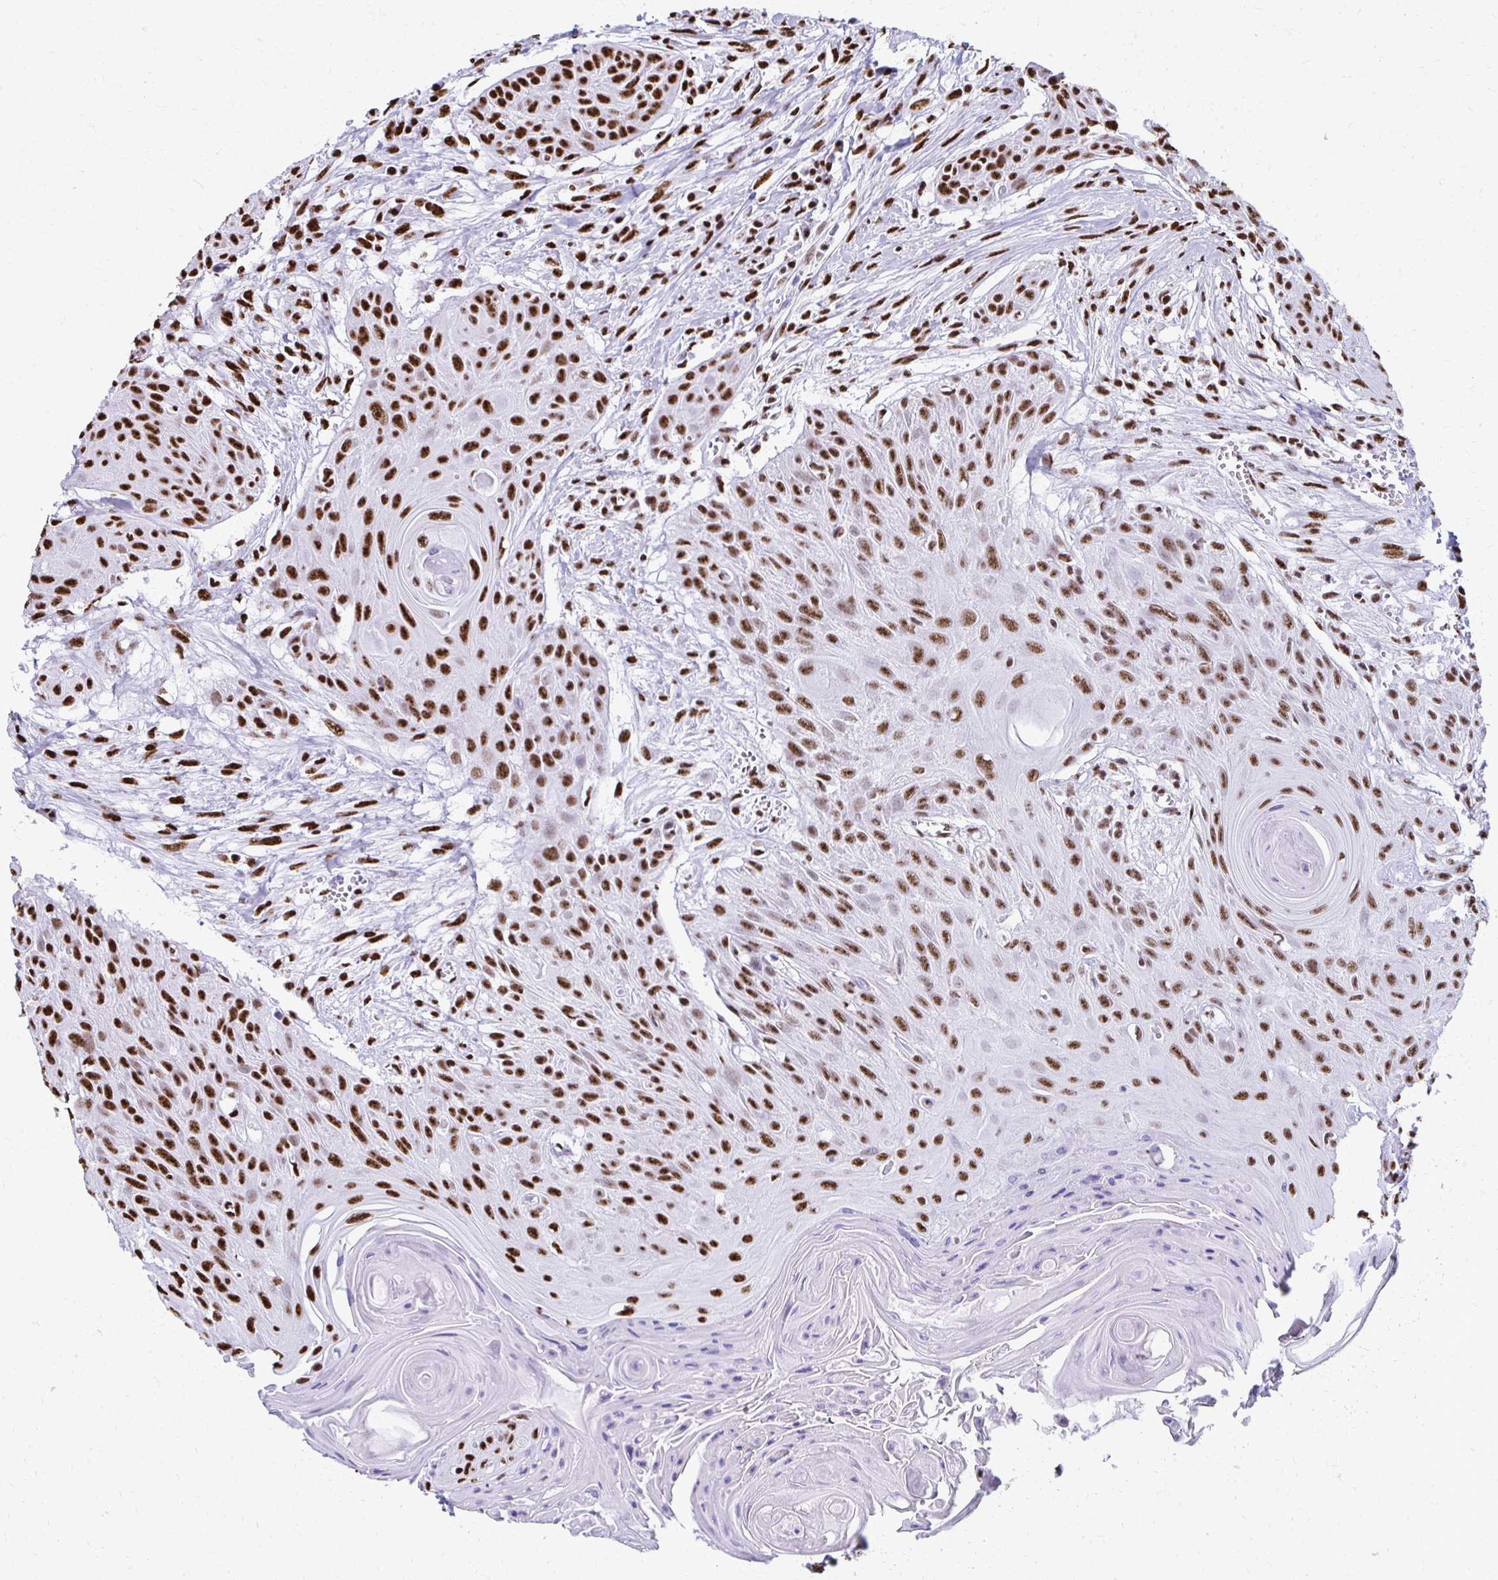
{"staining": {"intensity": "strong", "quantity": ">75%", "location": "nuclear"}, "tissue": "head and neck cancer", "cell_type": "Tumor cells", "image_type": "cancer", "snomed": [{"axis": "morphology", "description": "Squamous cell carcinoma, NOS"}, {"axis": "topography", "description": "Lymph node"}, {"axis": "topography", "description": "Salivary gland"}, {"axis": "topography", "description": "Head-Neck"}], "caption": "This micrograph demonstrates IHC staining of squamous cell carcinoma (head and neck), with high strong nuclear positivity in about >75% of tumor cells.", "gene": "NONO", "patient": {"sex": "female", "age": 74}}